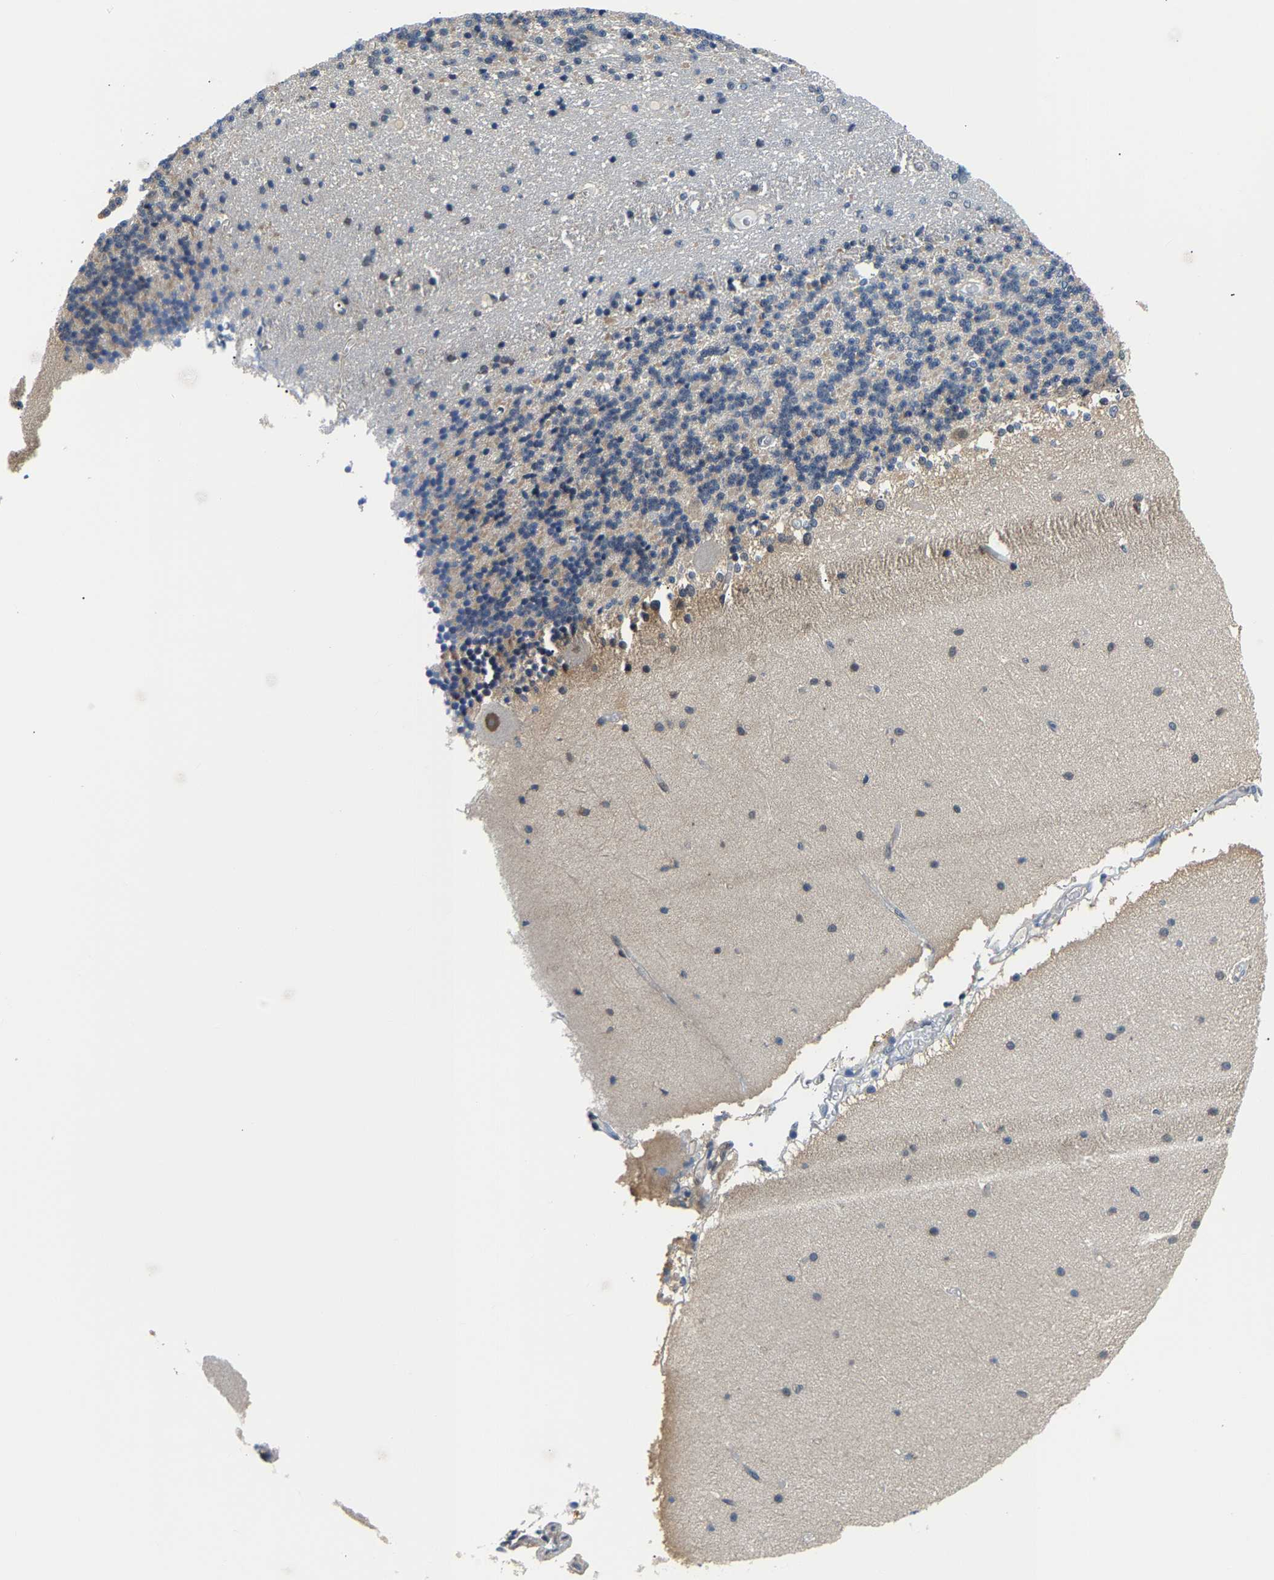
{"staining": {"intensity": "weak", "quantity": "<25%", "location": "cytoplasmic/membranous"}, "tissue": "cerebellum", "cell_type": "Cells in granular layer", "image_type": "normal", "snomed": [{"axis": "morphology", "description": "Normal tissue, NOS"}, {"axis": "topography", "description": "Cerebellum"}], "caption": "Immunohistochemistry of unremarkable cerebellum reveals no staining in cells in granular layer. Brightfield microscopy of immunohistochemistry stained with DAB (3,3'-diaminobenzidine) (brown) and hematoxylin (blue), captured at high magnification.", "gene": "ARHGEF12", "patient": {"sex": "female", "age": 54}}